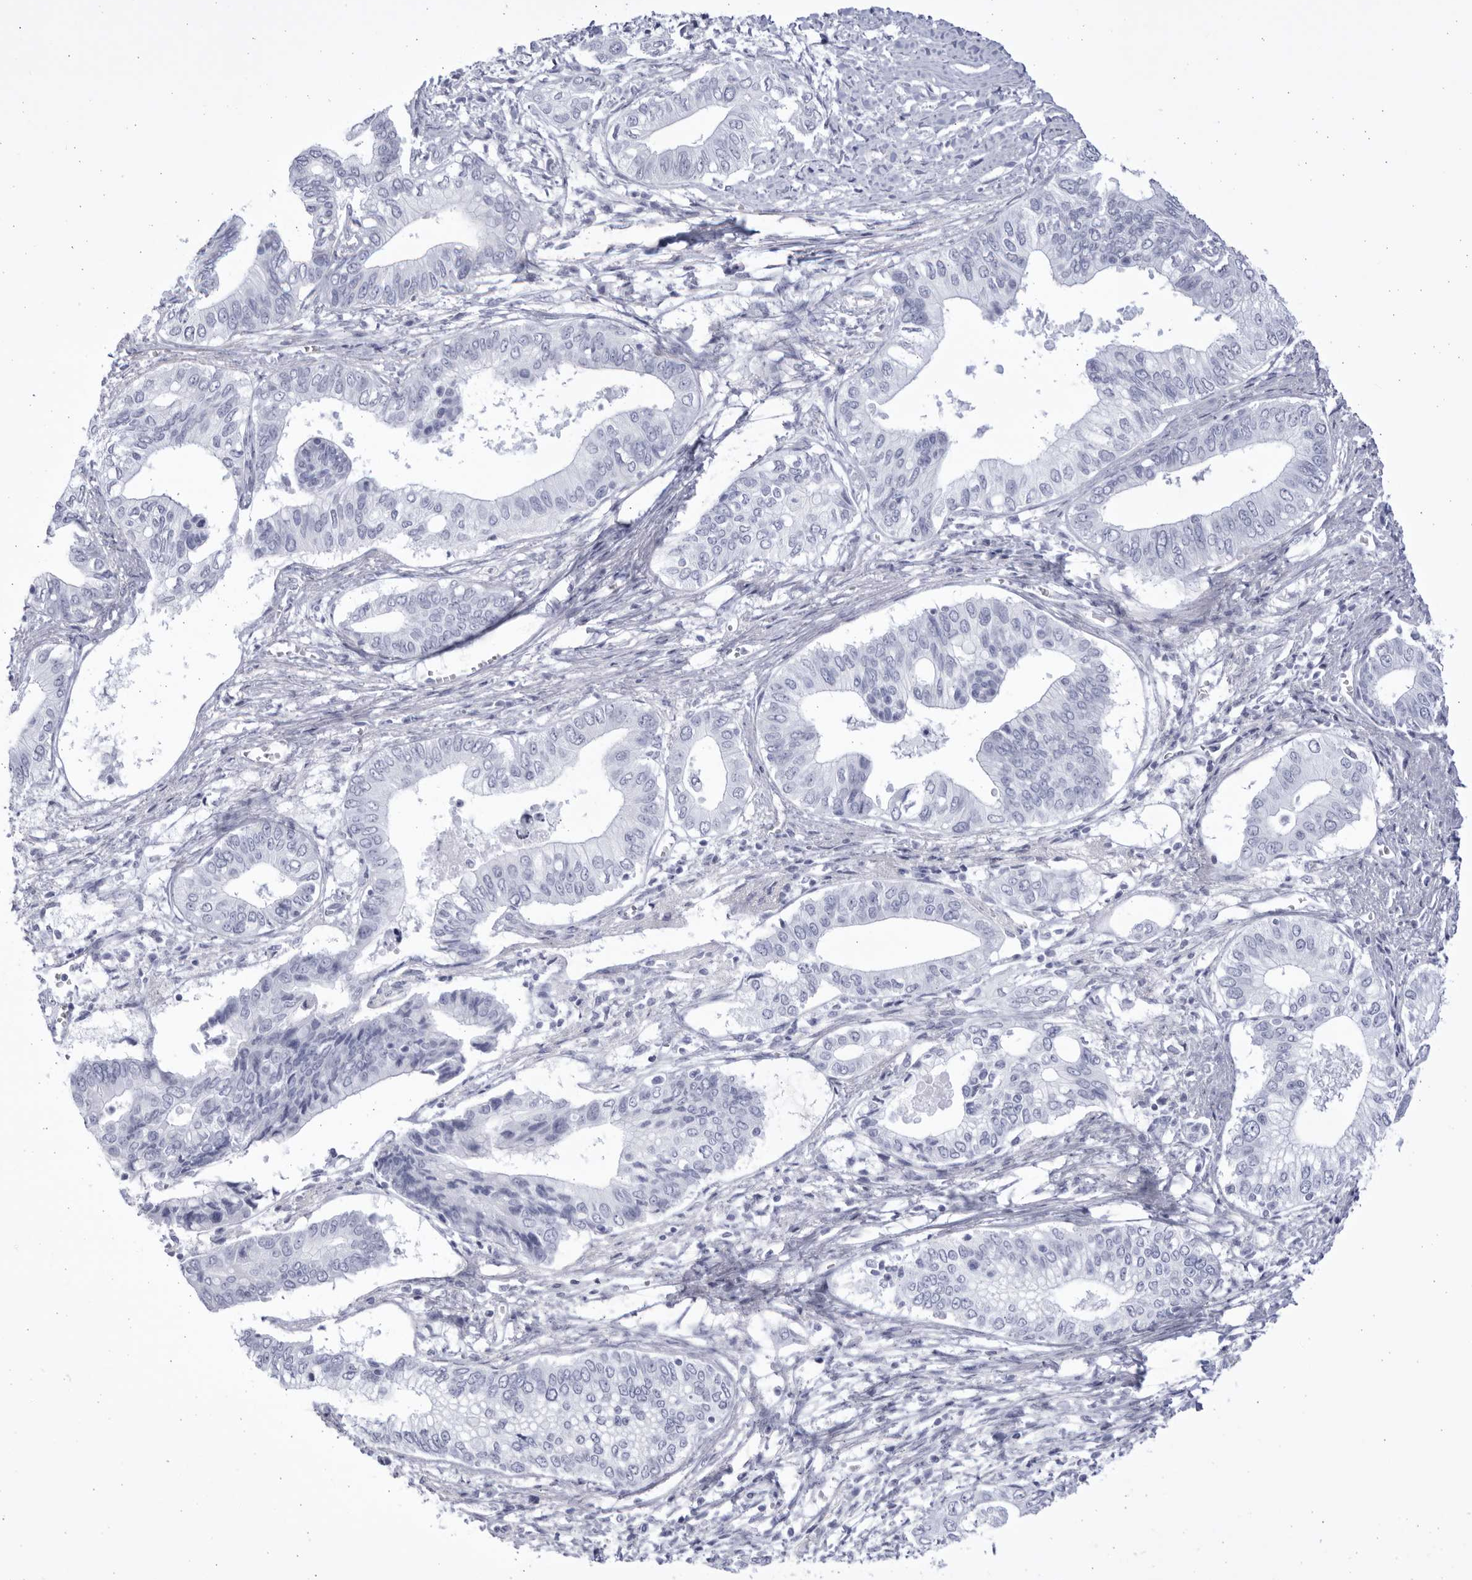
{"staining": {"intensity": "negative", "quantity": "none", "location": "none"}, "tissue": "pancreatic cancer", "cell_type": "Tumor cells", "image_type": "cancer", "snomed": [{"axis": "morphology", "description": "Normal tissue, NOS"}, {"axis": "morphology", "description": "Adenocarcinoma, NOS"}, {"axis": "topography", "description": "Pancreas"}, {"axis": "topography", "description": "Peripheral nerve tissue"}], "caption": "Immunohistochemistry photomicrograph of human pancreatic cancer stained for a protein (brown), which demonstrates no expression in tumor cells. The staining is performed using DAB (3,3'-diaminobenzidine) brown chromogen with nuclei counter-stained in using hematoxylin.", "gene": "CCDC181", "patient": {"sex": "male", "age": 59}}